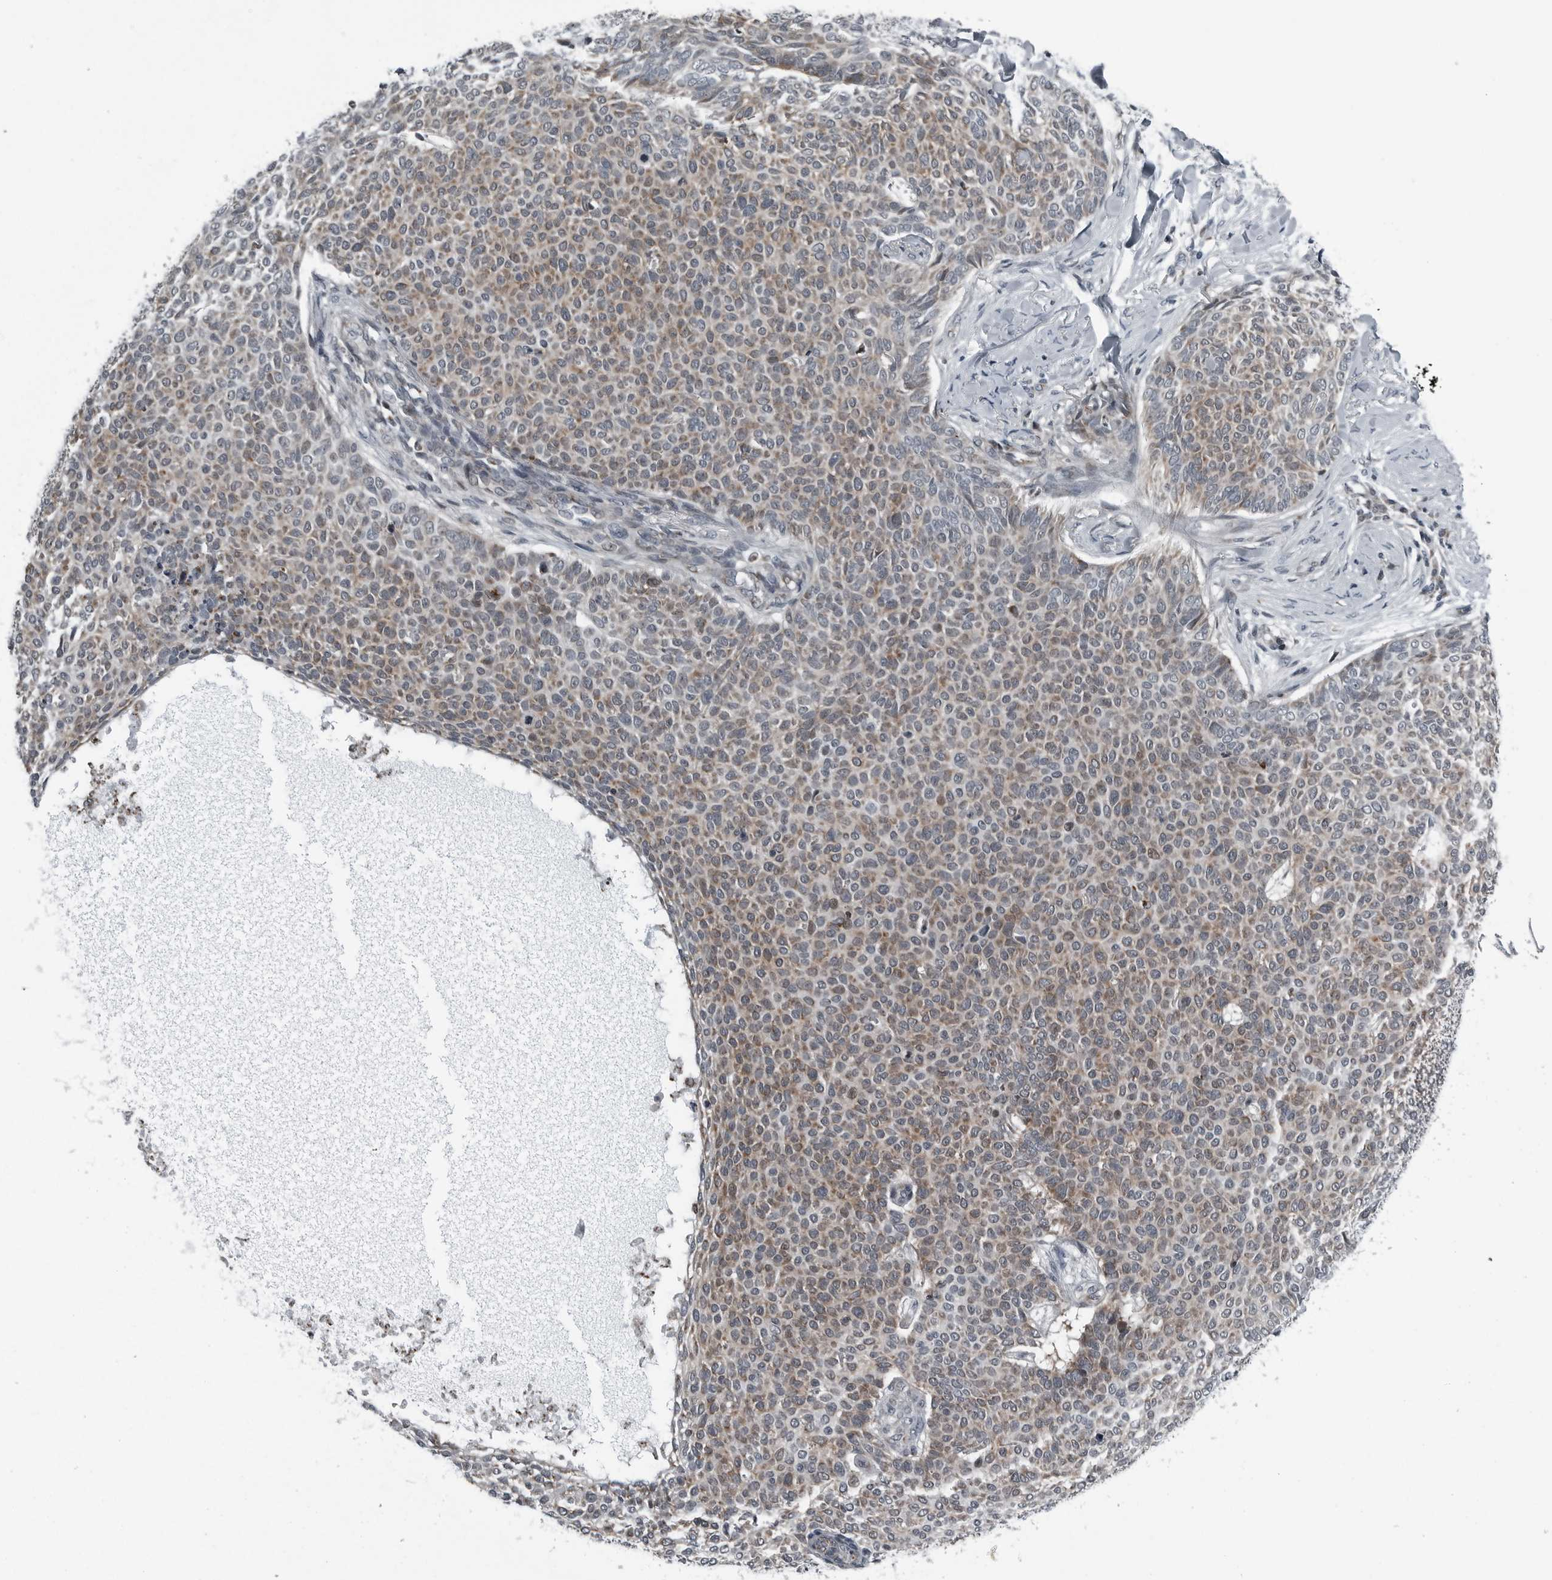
{"staining": {"intensity": "weak", "quantity": ">75%", "location": "cytoplasmic/membranous"}, "tissue": "skin cancer", "cell_type": "Tumor cells", "image_type": "cancer", "snomed": [{"axis": "morphology", "description": "Normal tissue, NOS"}, {"axis": "morphology", "description": "Basal cell carcinoma"}, {"axis": "topography", "description": "Skin"}], "caption": "This photomicrograph reveals skin basal cell carcinoma stained with immunohistochemistry (IHC) to label a protein in brown. The cytoplasmic/membranous of tumor cells show weak positivity for the protein. Nuclei are counter-stained blue.", "gene": "GAK", "patient": {"sex": "male", "age": 50}}